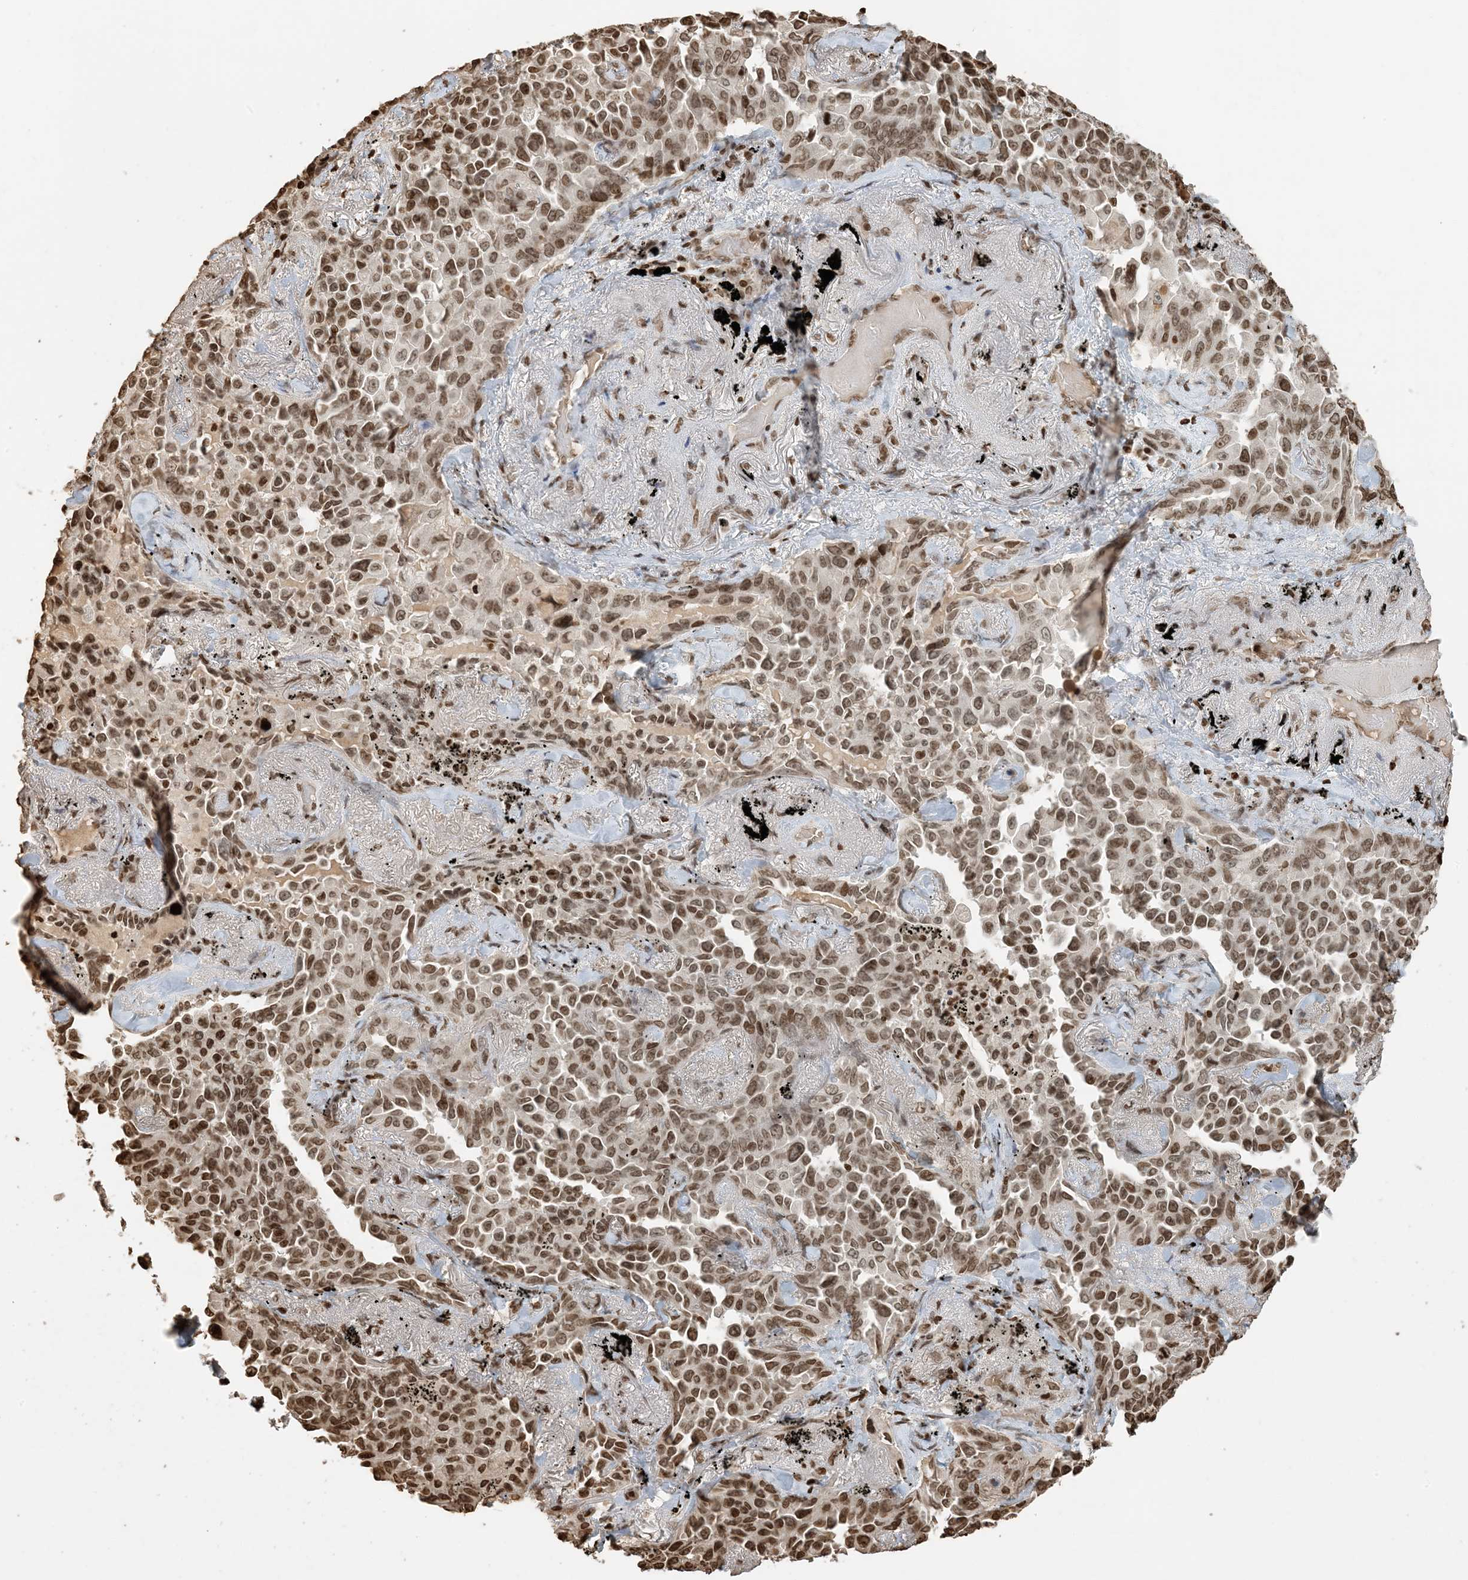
{"staining": {"intensity": "moderate", "quantity": ">75%", "location": "nuclear"}, "tissue": "lung cancer", "cell_type": "Tumor cells", "image_type": "cancer", "snomed": [{"axis": "morphology", "description": "Adenocarcinoma, NOS"}, {"axis": "topography", "description": "Lung"}], "caption": "Protein analysis of lung cancer (adenocarcinoma) tissue demonstrates moderate nuclear staining in about >75% of tumor cells.", "gene": "H3-3B", "patient": {"sex": "female", "age": 67}}